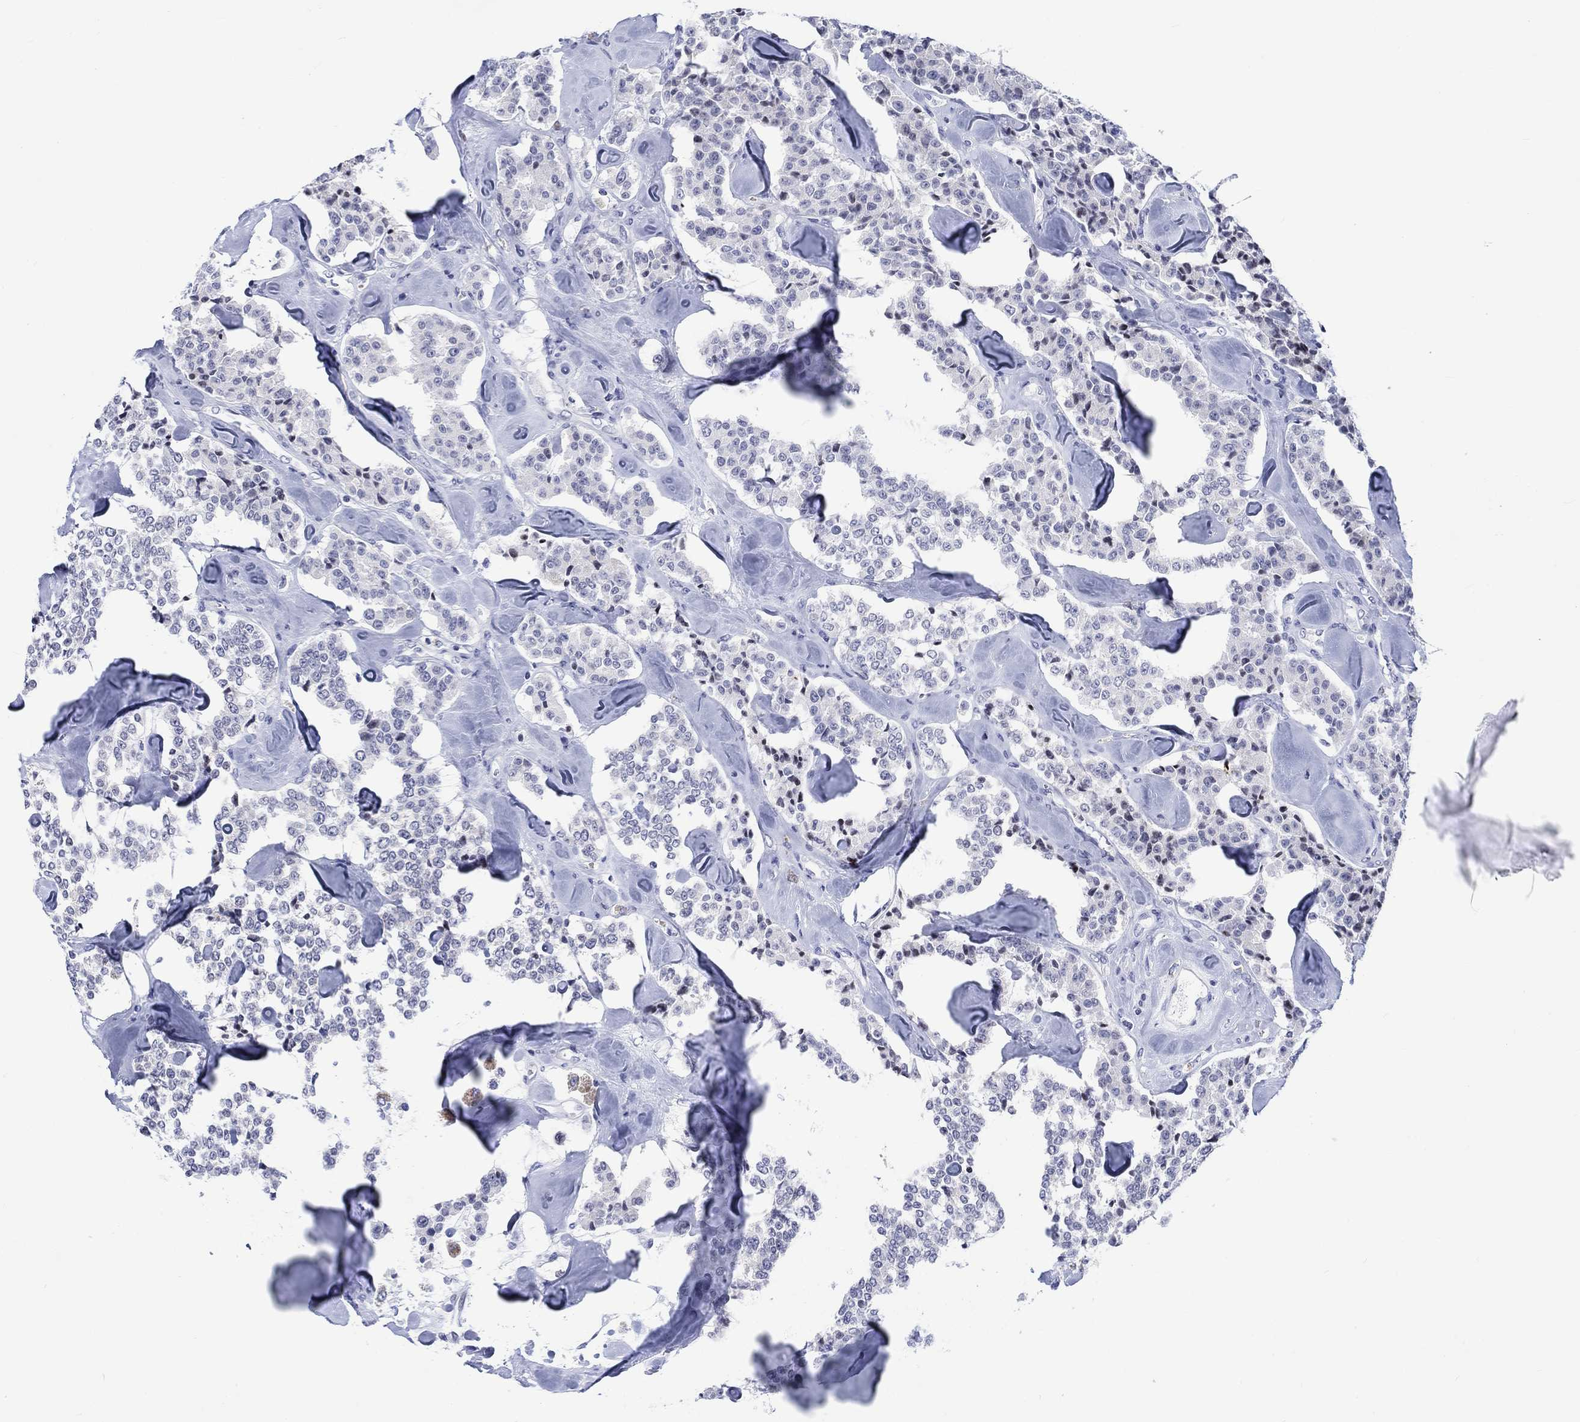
{"staining": {"intensity": "negative", "quantity": "none", "location": "none"}, "tissue": "carcinoid", "cell_type": "Tumor cells", "image_type": "cancer", "snomed": [{"axis": "morphology", "description": "Carcinoid, malignant, NOS"}, {"axis": "topography", "description": "Pancreas"}], "caption": "An immunohistochemistry histopathology image of carcinoid is shown. There is no staining in tumor cells of carcinoid.", "gene": "CDCA2", "patient": {"sex": "male", "age": 41}}